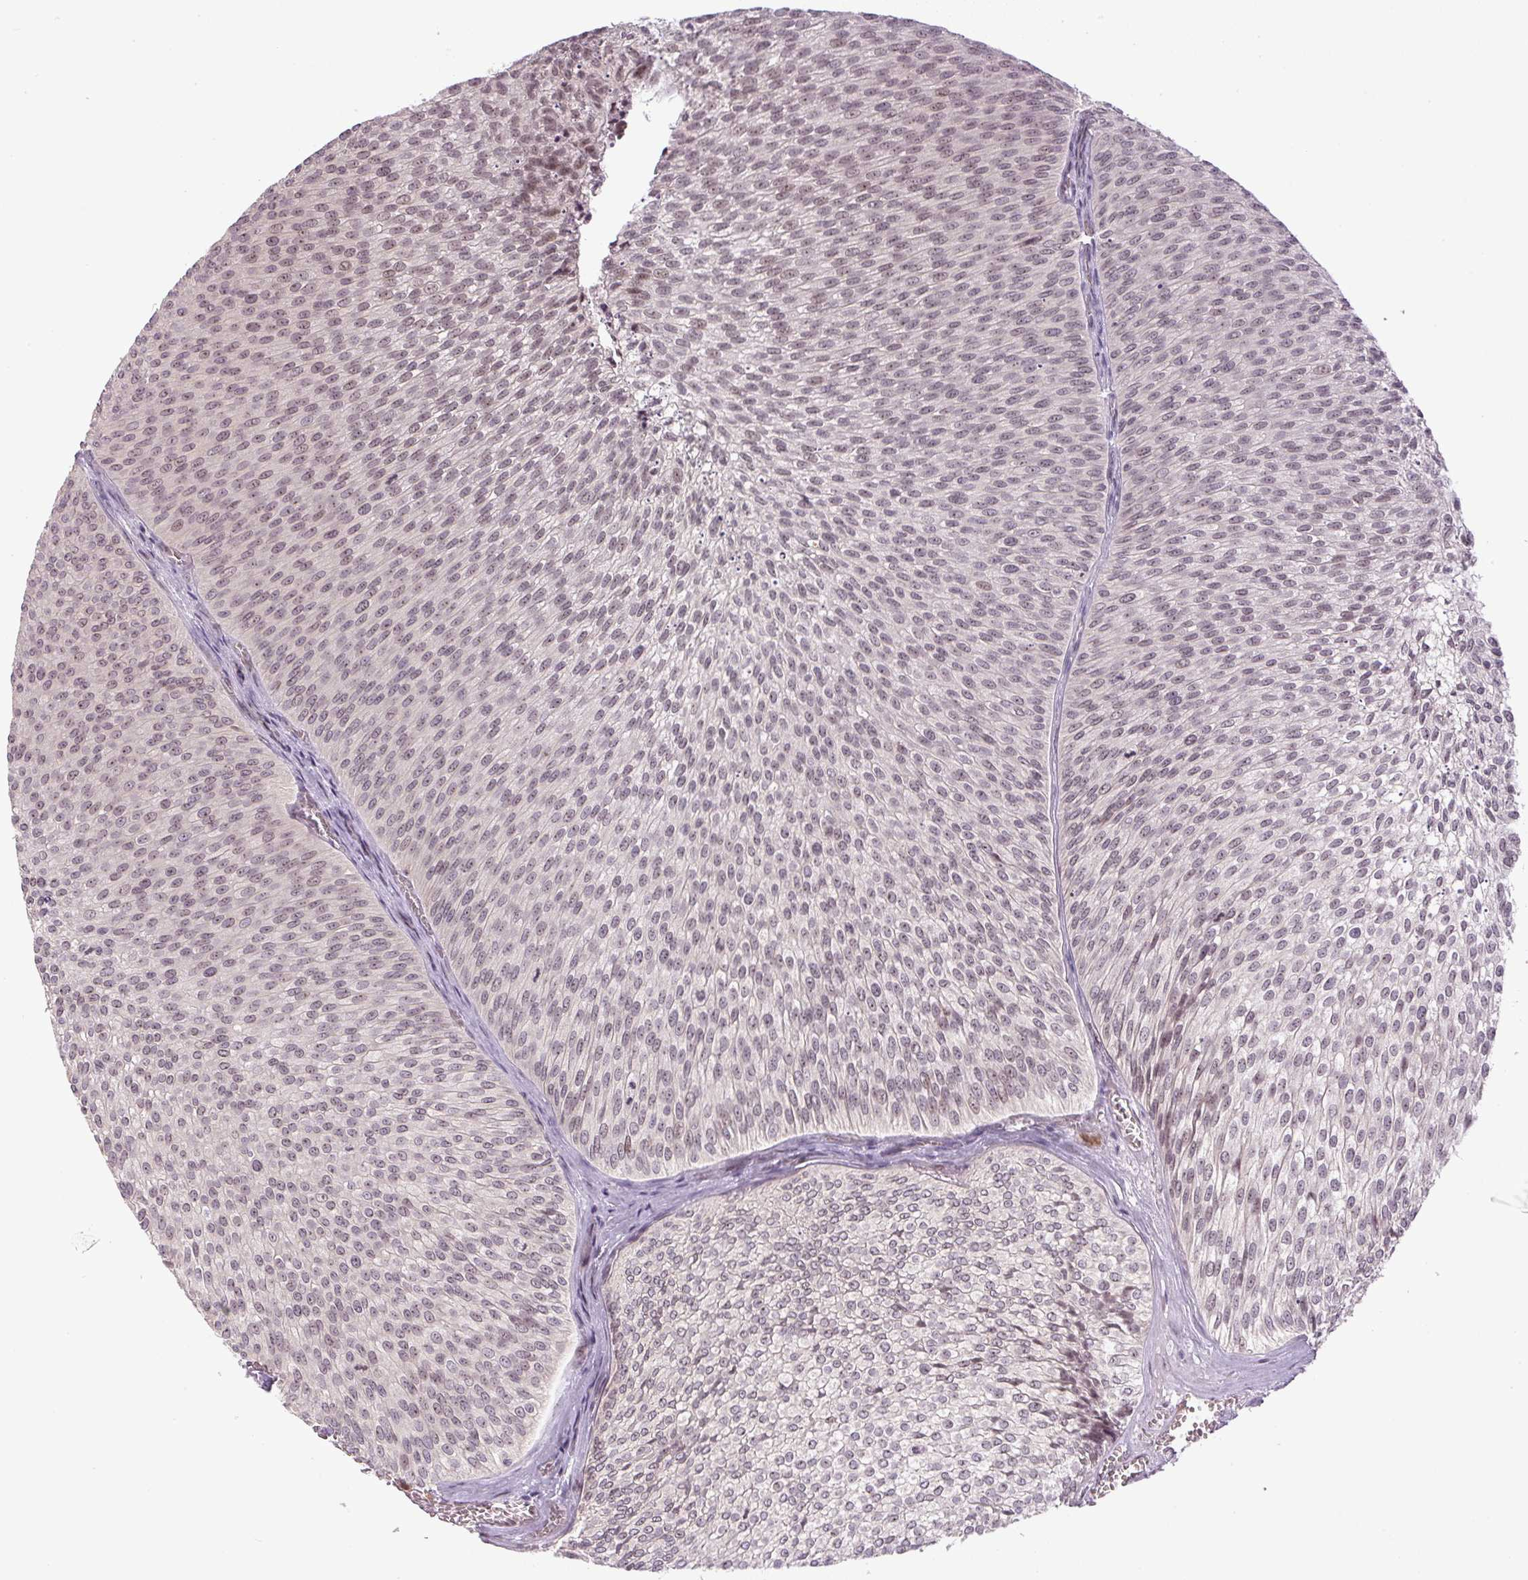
{"staining": {"intensity": "moderate", "quantity": ">75%", "location": "nuclear"}, "tissue": "urothelial cancer", "cell_type": "Tumor cells", "image_type": "cancer", "snomed": [{"axis": "morphology", "description": "Urothelial carcinoma, Low grade"}, {"axis": "topography", "description": "Urinary bladder"}], "caption": "Moderate nuclear staining for a protein is appreciated in about >75% of tumor cells of urothelial carcinoma (low-grade) using IHC.", "gene": "SGF29", "patient": {"sex": "male", "age": 91}}